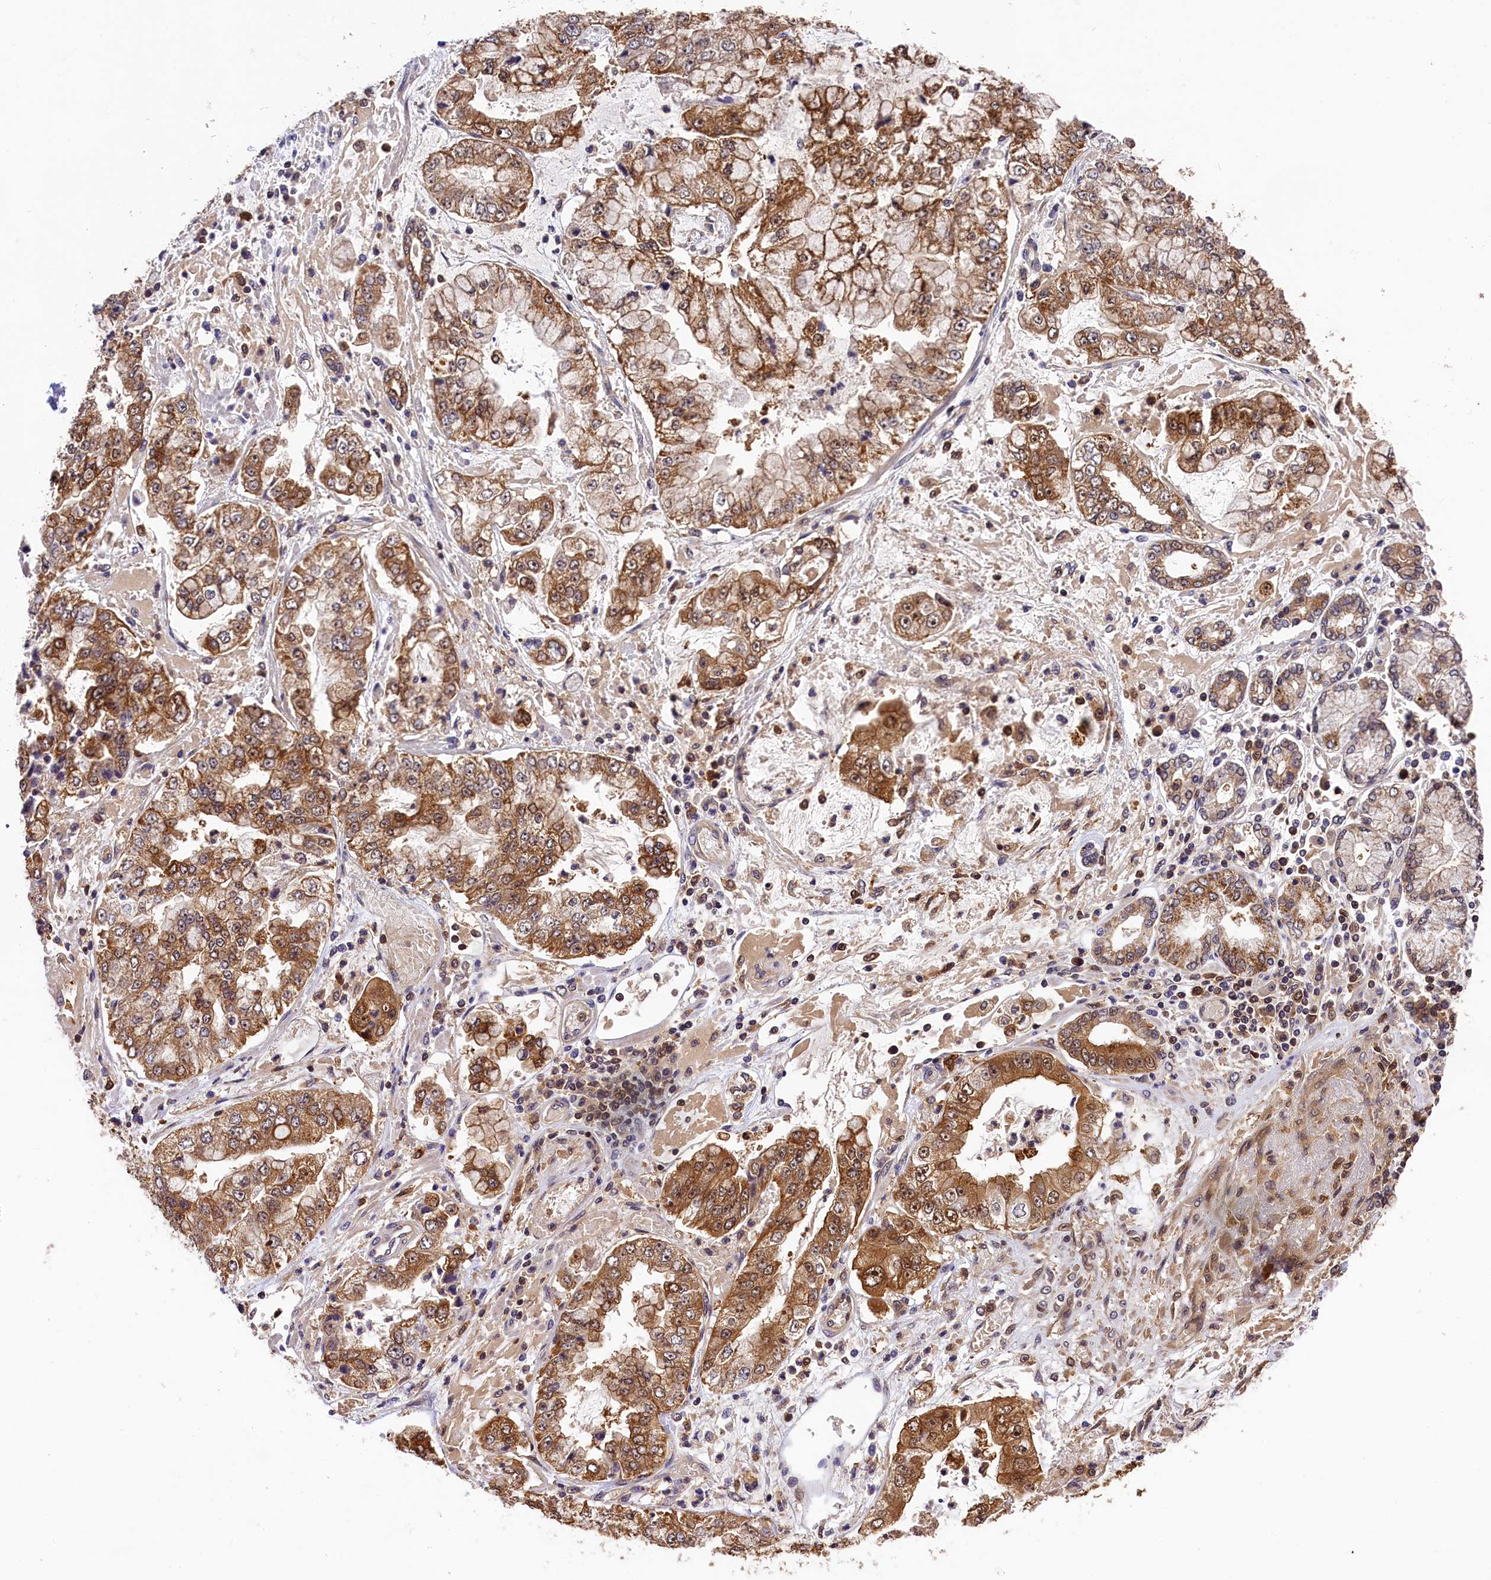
{"staining": {"intensity": "moderate", "quantity": ">75%", "location": "cytoplasmic/membranous"}, "tissue": "stomach cancer", "cell_type": "Tumor cells", "image_type": "cancer", "snomed": [{"axis": "morphology", "description": "Adenocarcinoma, NOS"}, {"axis": "topography", "description": "Stomach"}], "caption": "High-power microscopy captured an immunohistochemistry image of adenocarcinoma (stomach), revealing moderate cytoplasmic/membranous staining in about >75% of tumor cells. The protein of interest is stained brown, and the nuclei are stained in blue (DAB IHC with brightfield microscopy, high magnification).", "gene": "EIF6", "patient": {"sex": "male", "age": 76}}